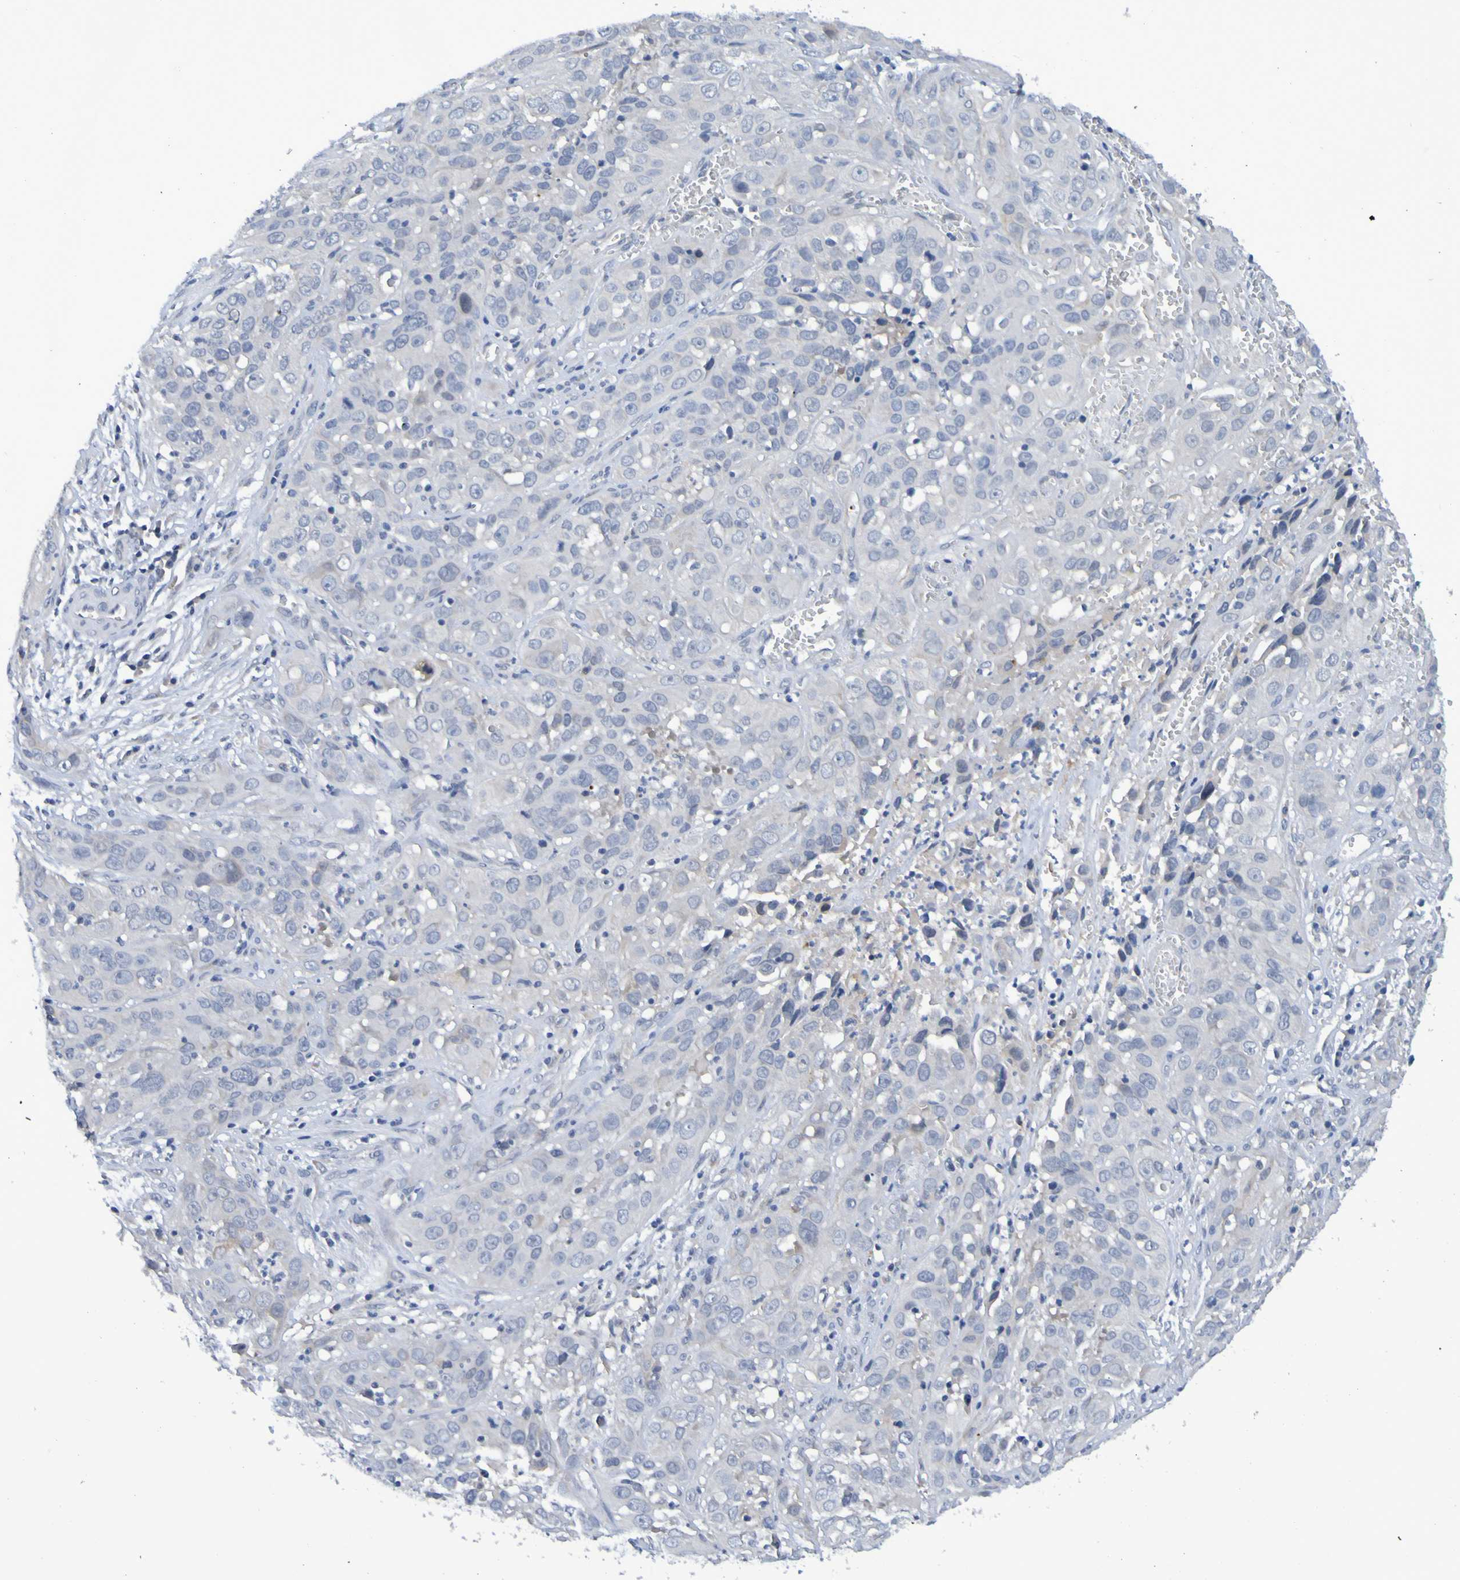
{"staining": {"intensity": "negative", "quantity": "none", "location": "none"}, "tissue": "cervical cancer", "cell_type": "Tumor cells", "image_type": "cancer", "snomed": [{"axis": "morphology", "description": "Squamous cell carcinoma, NOS"}, {"axis": "topography", "description": "Cervix"}], "caption": "Human squamous cell carcinoma (cervical) stained for a protein using immunohistochemistry reveals no positivity in tumor cells.", "gene": "VMA21", "patient": {"sex": "female", "age": 32}}